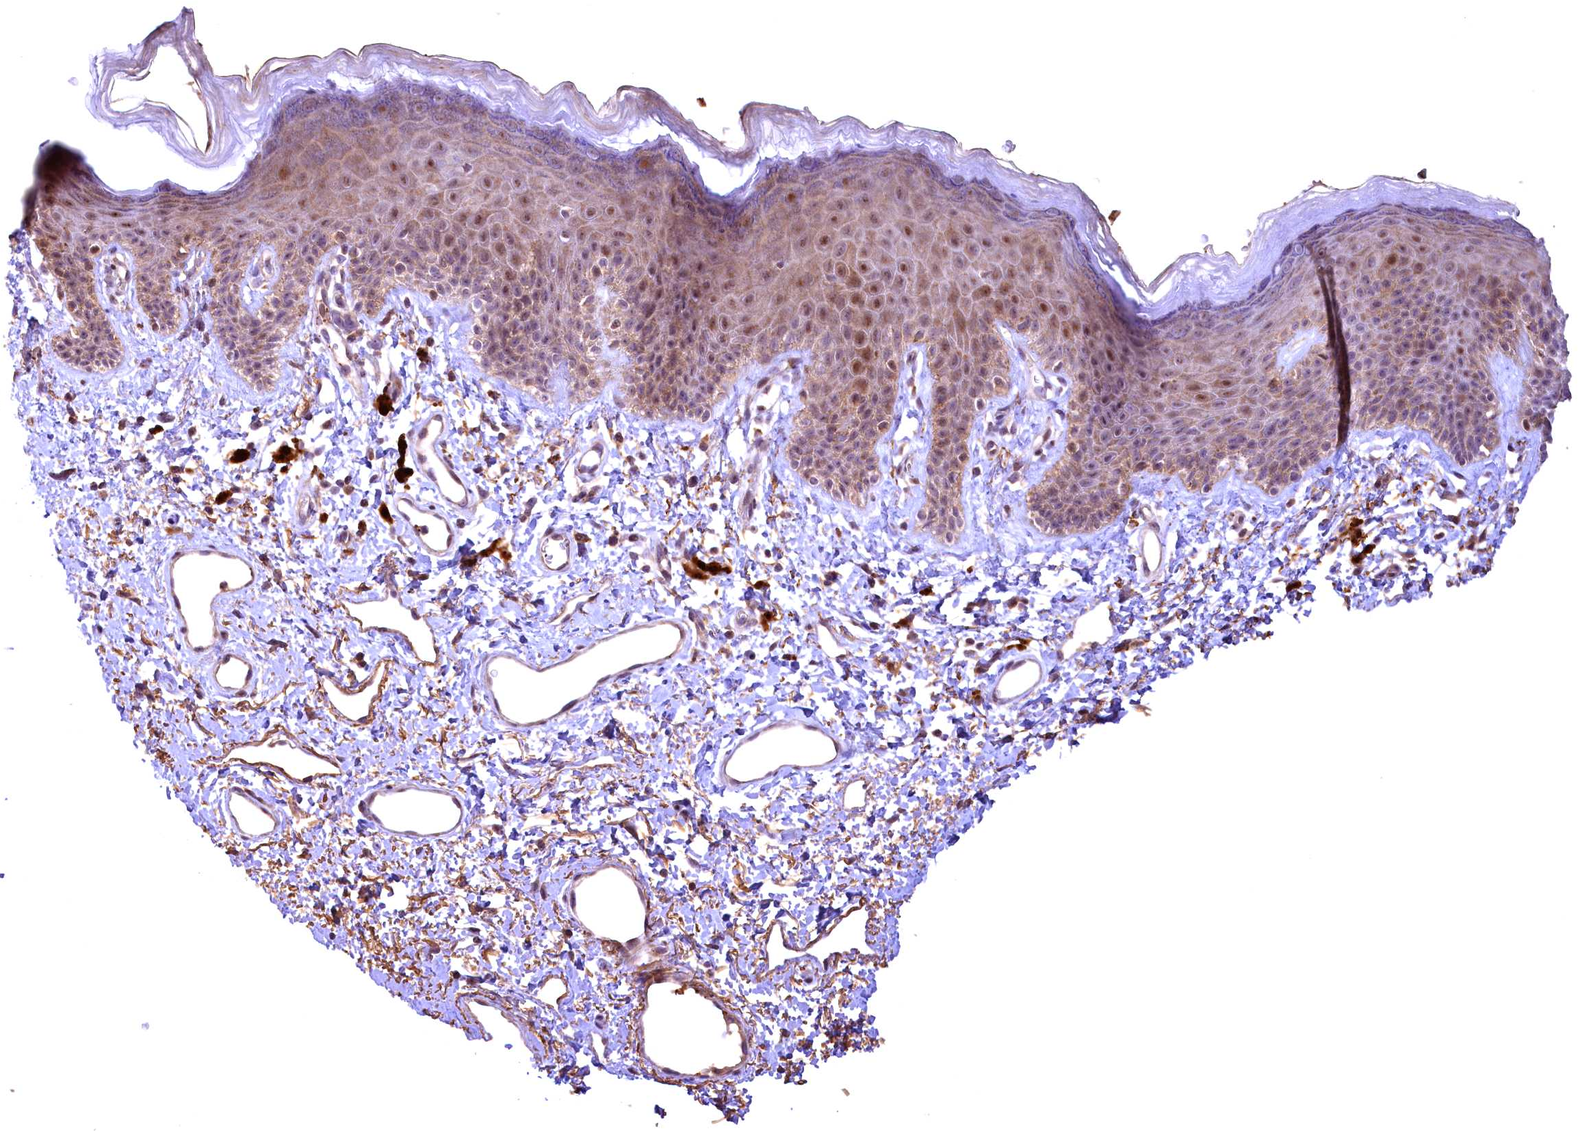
{"staining": {"intensity": "moderate", "quantity": "25%-75%", "location": "cytoplasmic/membranous,nuclear"}, "tissue": "skin", "cell_type": "Epidermal cells", "image_type": "normal", "snomed": [{"axis": "morphology", "description": "Normal tissue, NOS"}, {"axis": "topography", "description": "Anal"}], "caption": "This histopathology image exhibits benign skin stained with immunohistochemistry to label a protein in brown. The cytoplasmic/membranous,nuclear of epidermal cells show moderate positivity for the protein. Nuclei are counter-stained blue.", "gene": "FUZ", "patient": {"sex": "female", "age": 46}}